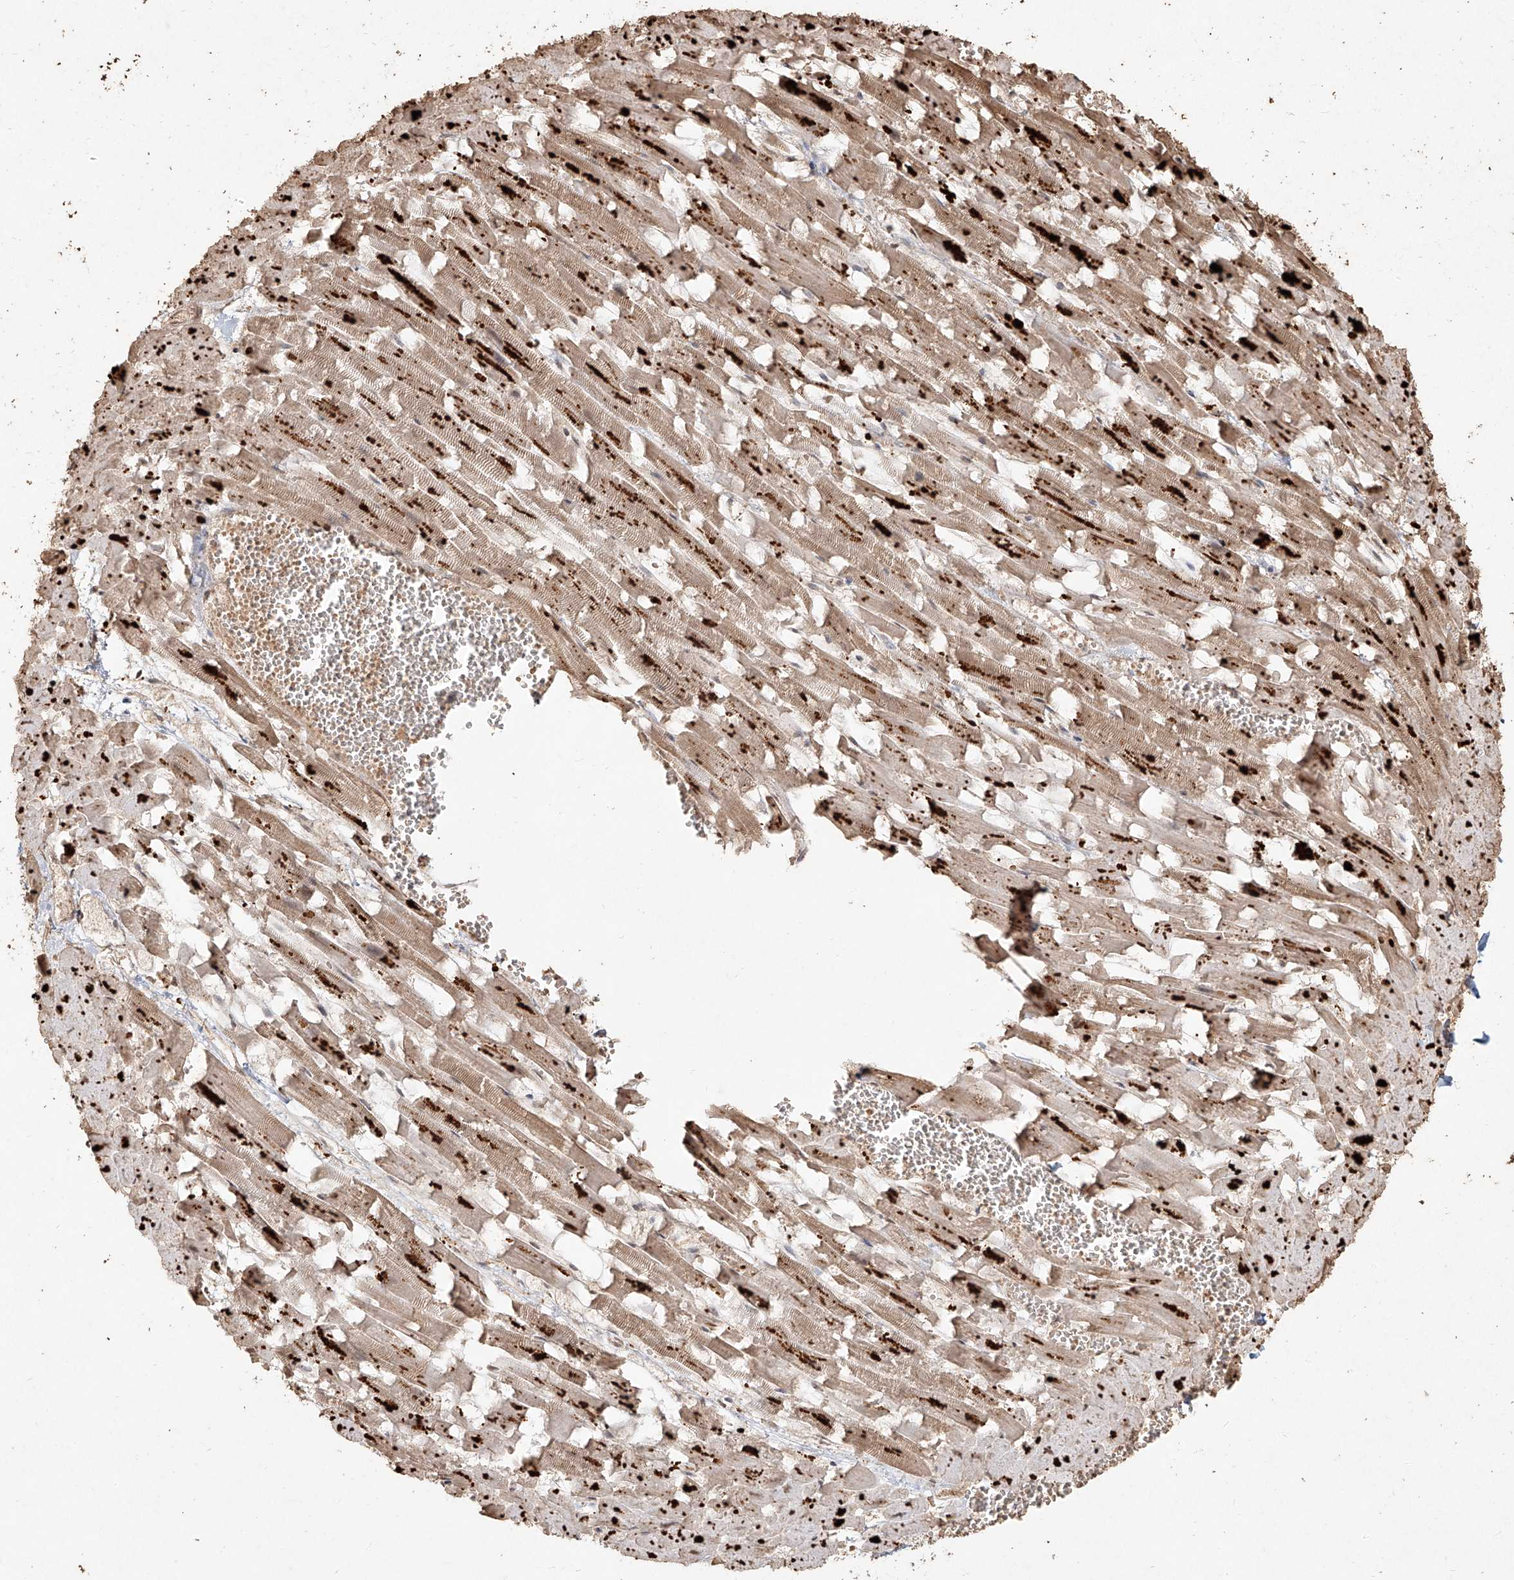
{"staining": {"intensity": "moderate", "quantity": ">75%", "location": "cytoplasmic/membranous"}, "tissue": "heart muscle", "cell_type": "Cardiomyocytes", "image_type": "normal", "snomed": [{"axis": "morphology", "description": "Normal tissue, NOS"}, {"axis": "topography", "description": "Heart"}], "caption": "Immunohistochemistry (DAB) staining of unremarkable heart muscle reveals moderate cytoplasmic/membranous protein expression in about >75% of cardiomyocytes.", "gene": "UBE2K", "patient": {"sex": "female", "age": 64}}